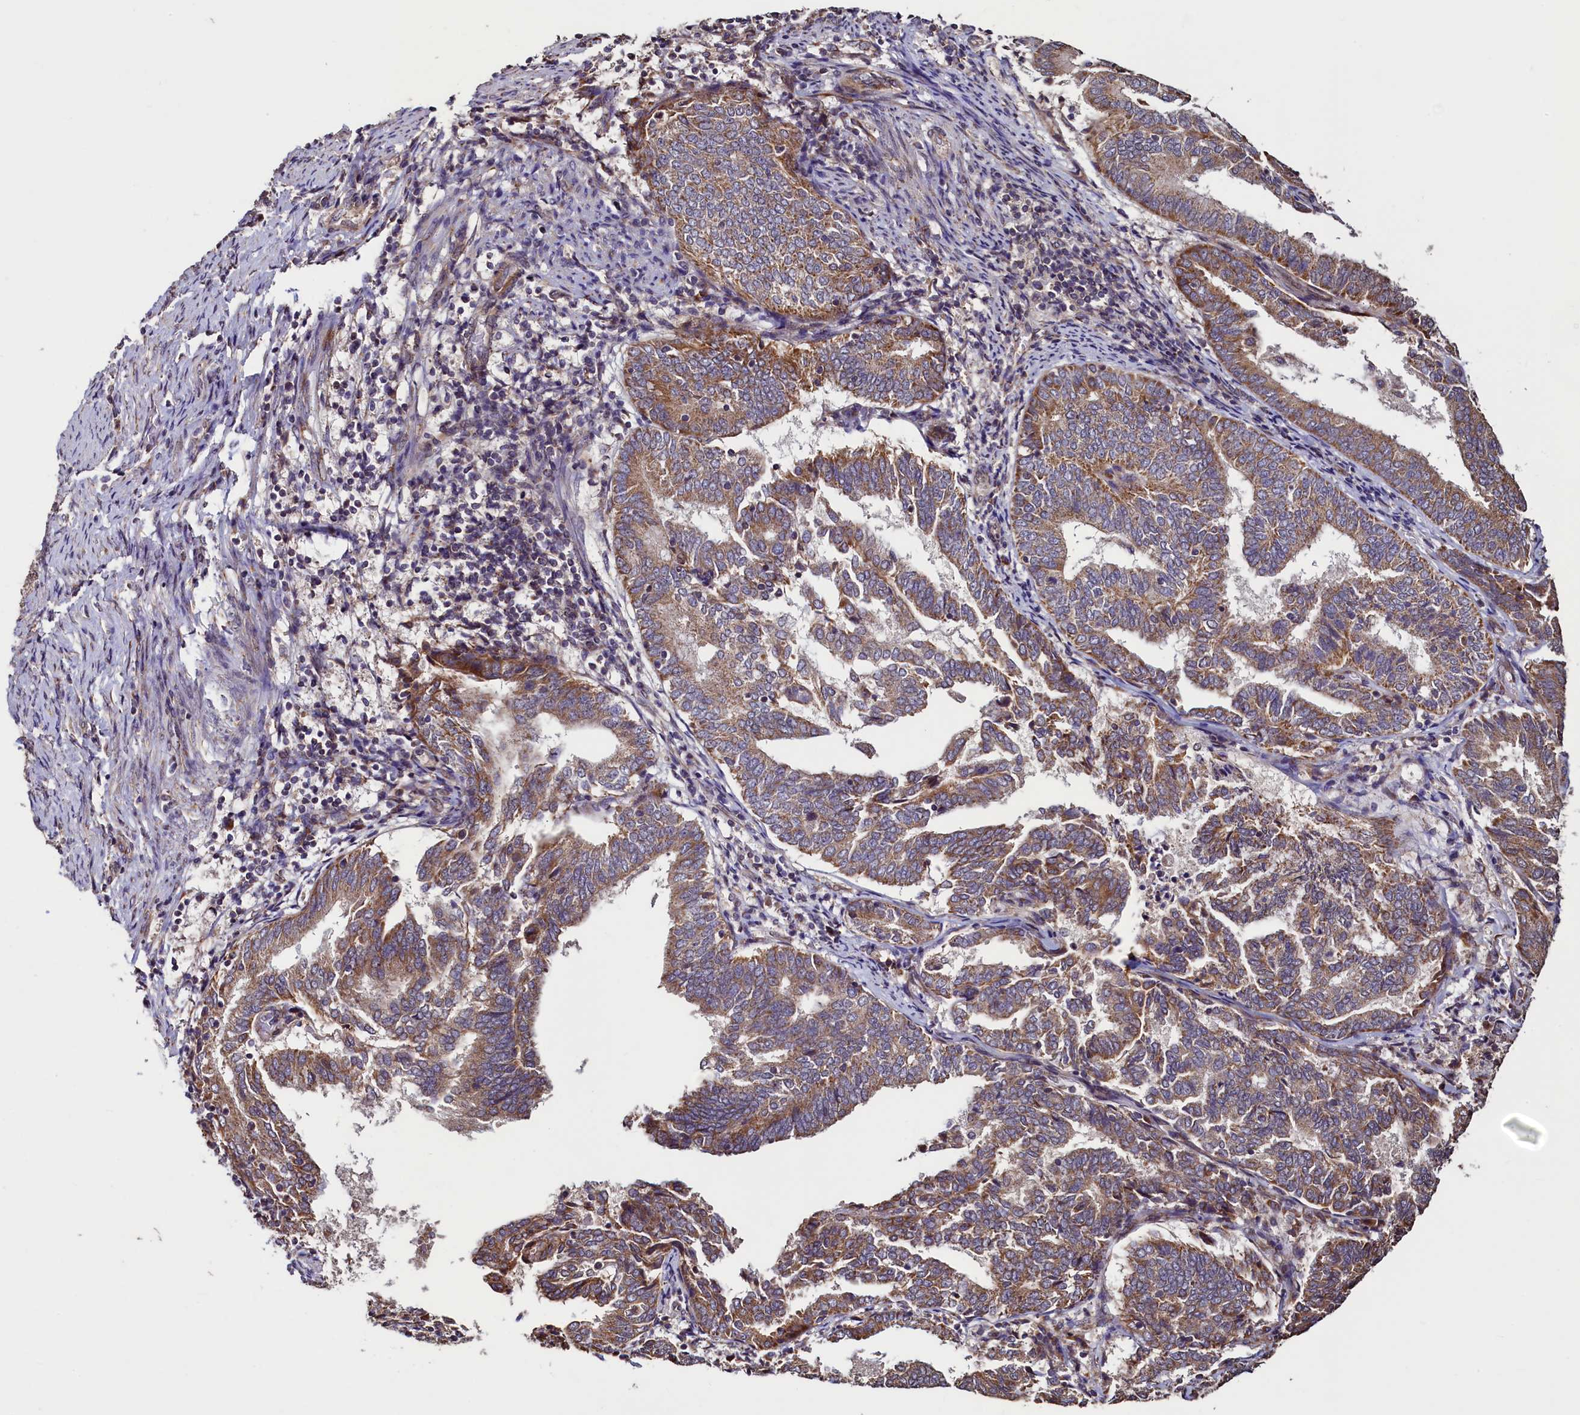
{"staining": {"intensity": "moderate", "quantity": ">75%", "location": "cytoplasmic/membranous"}, "tissue": "endometrial cancer", "cell_type": "Tumor cells", "image_type": "cancer", "snomed": [{"axis": "morphology", "description": "Adenocarcinoma, NOS"}, {"axis": "topography", "description": "Endometrium"}], "caption": "The image shows staining of adenocarcinoma (endometrial), revealing moderate cytoplasmic/membranous protein positivity (brown color) within tumor cells. (brown staining indicates protein expression, while blue staining denotes nuclei).", "gene": "RBFA", "patient": {"sex": "female", "age": 80}}